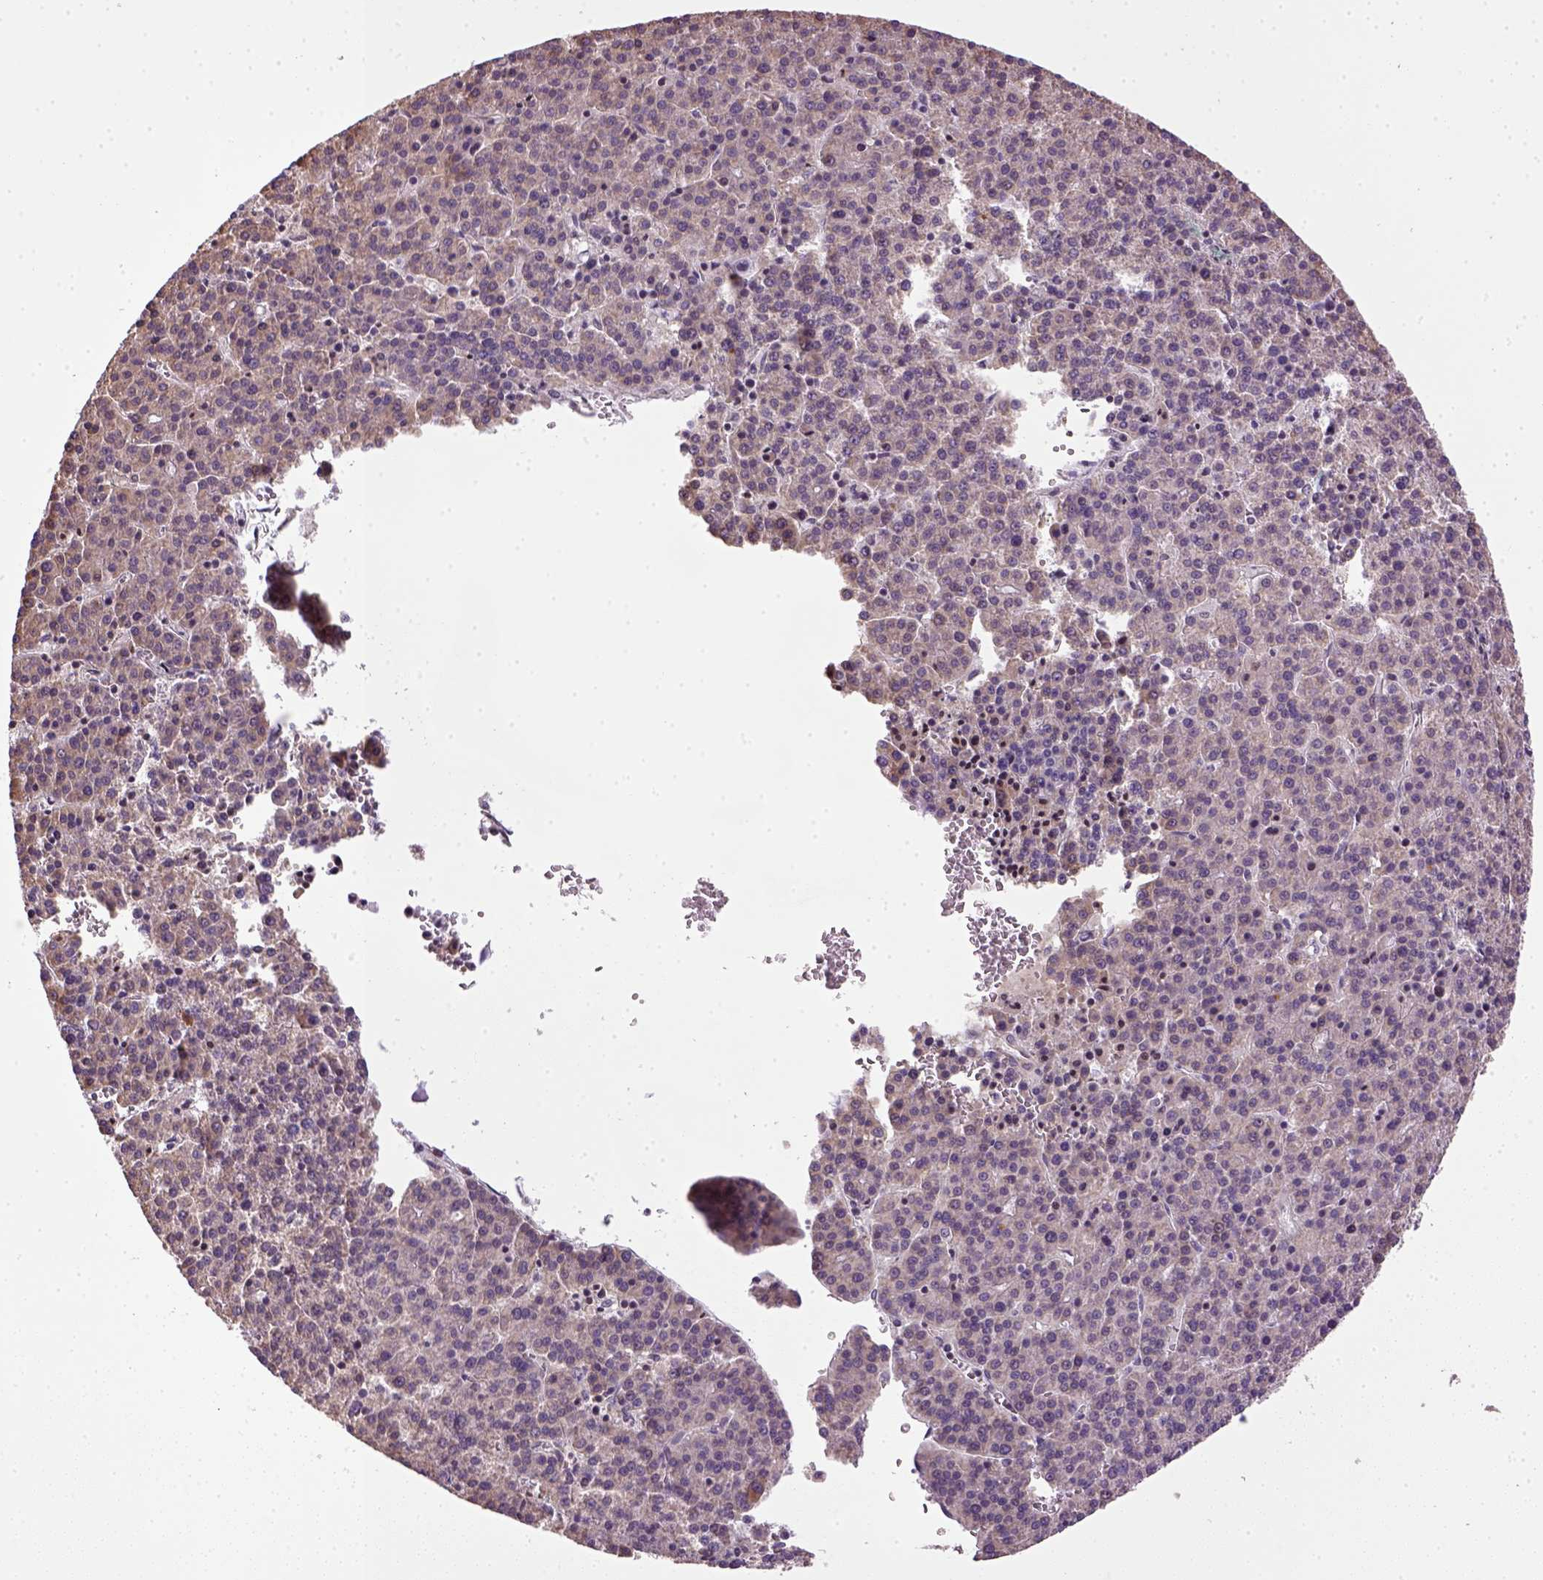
{"staining": {"intensity": "negative", "quantity": "none", "location": "none"}, "tissue": "liver cancer", "cell_type": "Tumor cells", "image_type": "cancer", "snomed": [{"axis": "morphology", "description": "Carcinoma, Hepatocellular, NOS"}, {"axis": "topography", "description": "Liver"}], "caption": "Tumor cells are negative for protein expression in human liver cancer (hepatocellular carcinoma).", "gene": "TPRG1", "patient": {"sex": "female", "age": 58}}